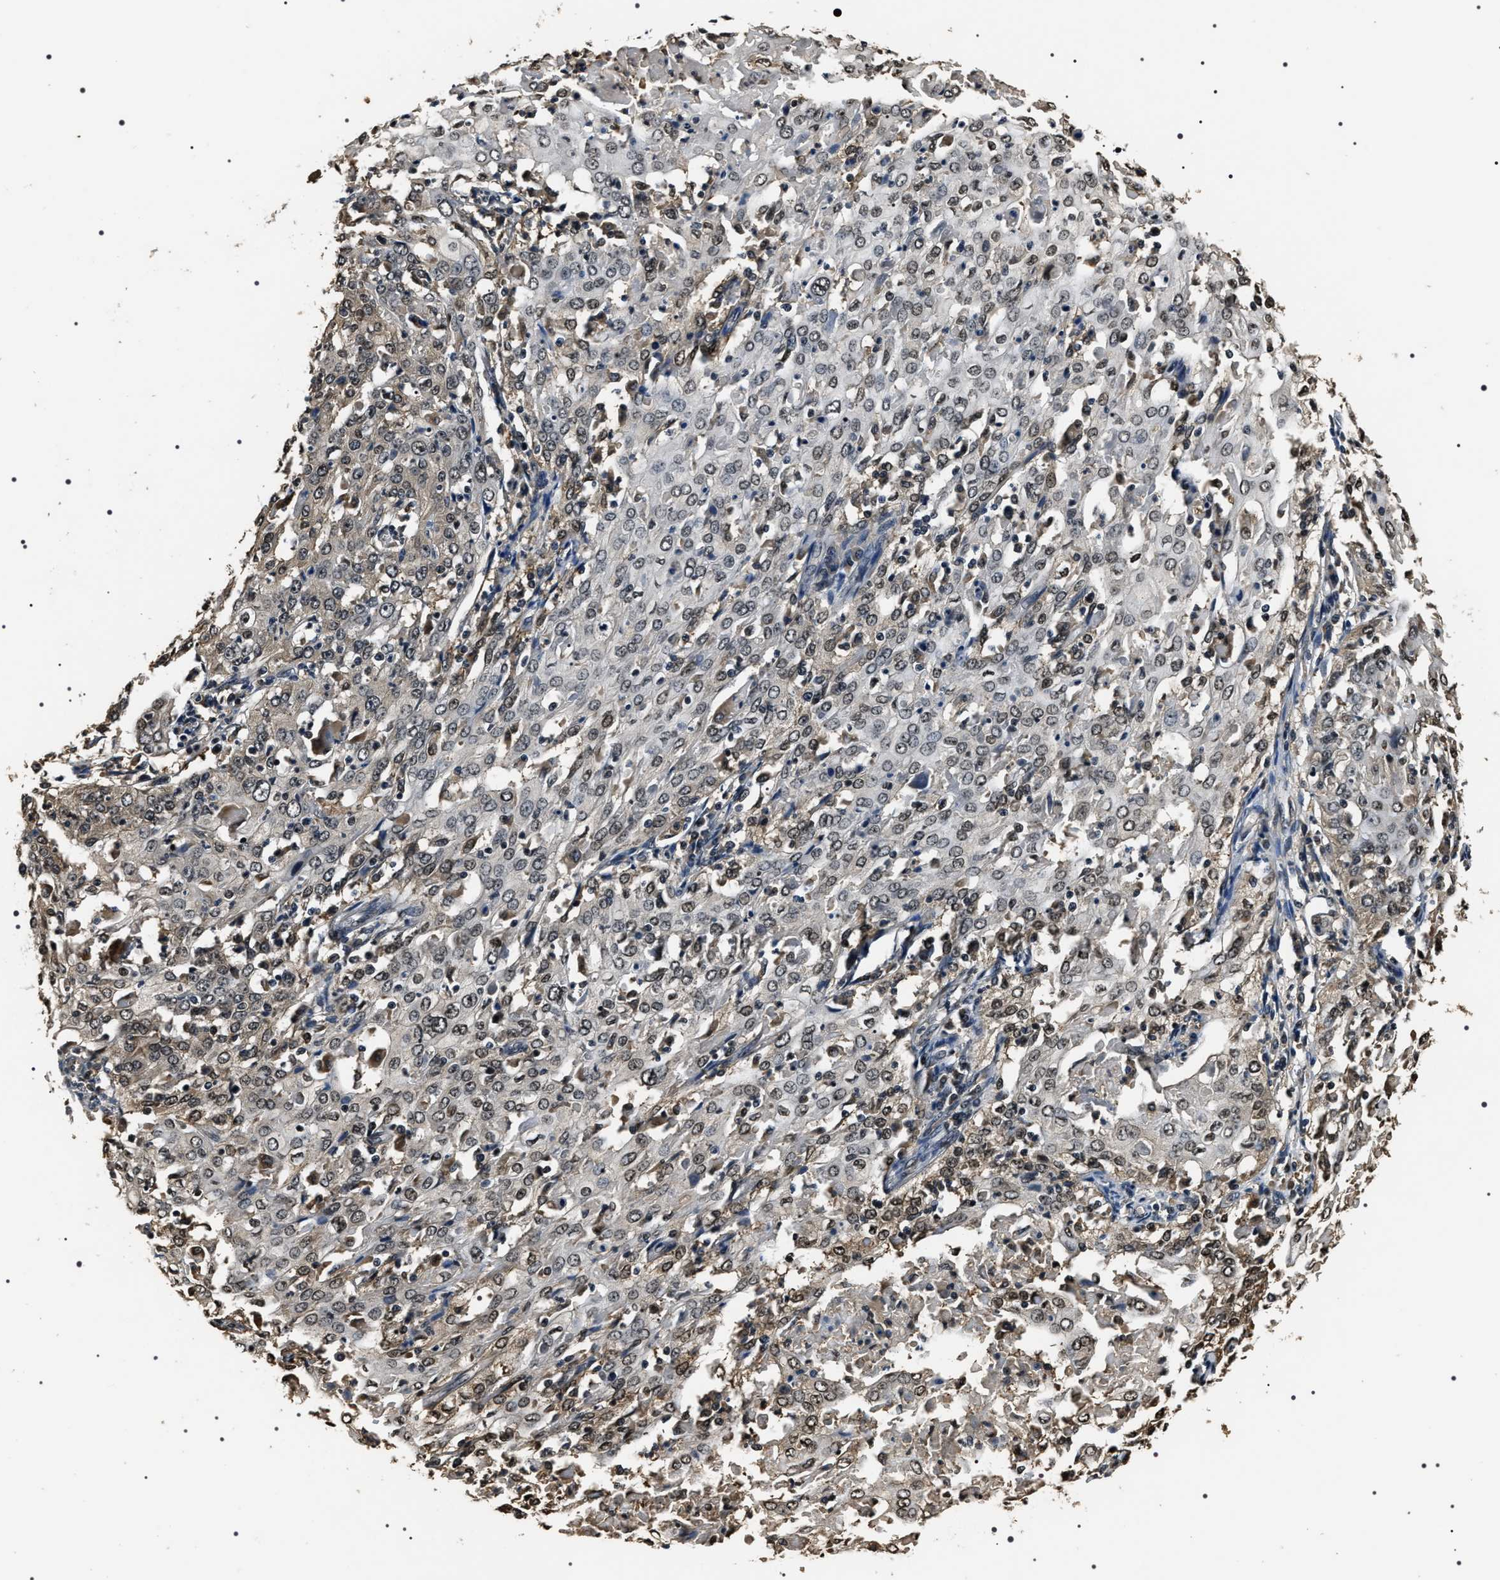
{"staining": {"intensity": "negative", "quantity": "none", "location": "none"}, "tissue": "cervical cancer", "cell_type": "Tumor cells", "image_type": "cancer", "snomed": [{"axis": "morphology", "description": "Squamous cell carcinoma, NOS"}, {"axis": "topography", "description": "Cervix"}], "caption": "There is no significant expression in tumor cells of cervical squamous cell carcinoma. The staining was performed using DAB to visualize the protein expression in brown, while the nuclei were stained in blue with hematoxylin (Magnification: 20x).", "gene": "ARHGAP22", "patient": {"sex": "female", "age": 39}}